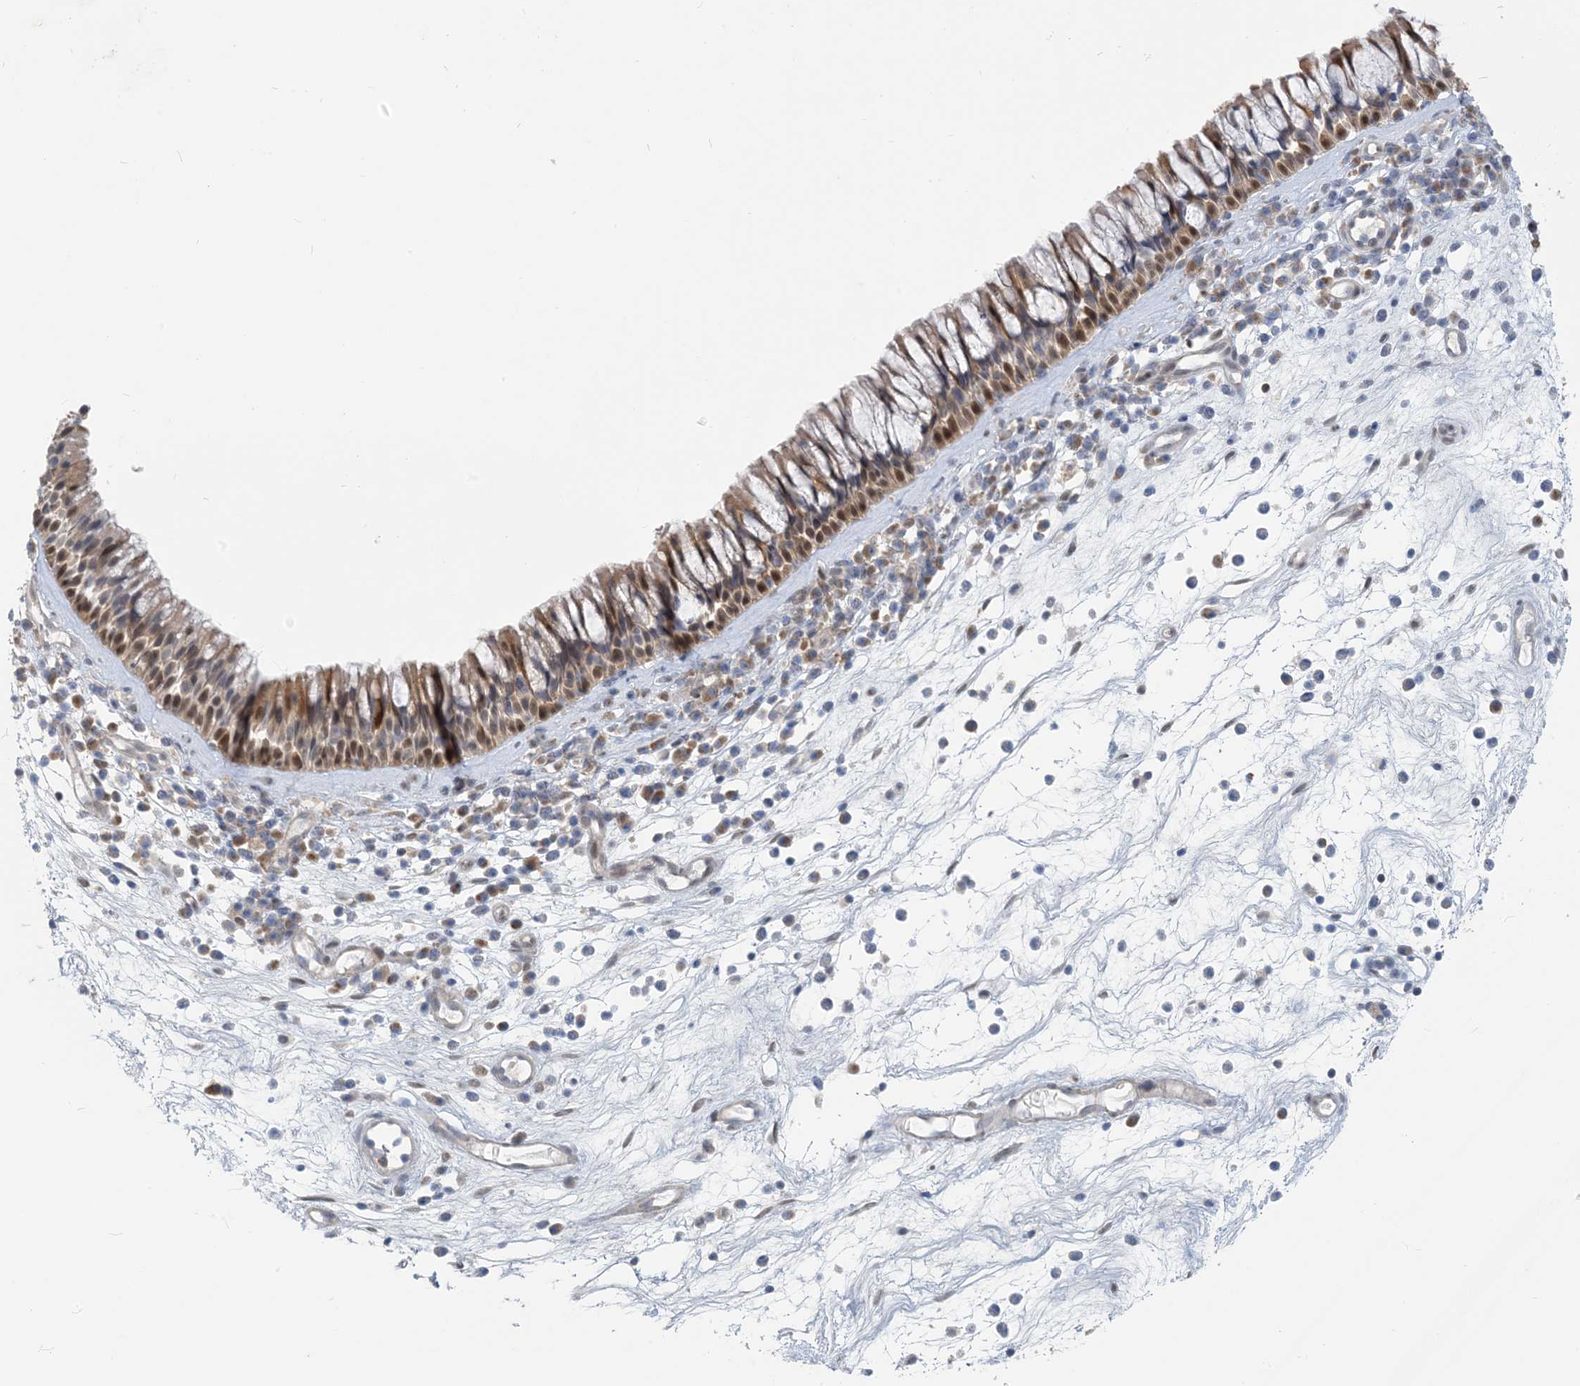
{"staining": {"intensity": "moderate", "quantity": ">75%", "location": "cytoplasmic/membranous,nuclear"}, "tissue": "nasopharynx", "cell_type": "Respiratory epithelial cells", "image_type": "normal", "snomed": [{"axis": "morphology", "description": "Normal tissue, NOS"}, {"axis": "morphology", "description": "Inflammation, NOS"}, {"axis": "morphology", "description": "Malignant melanoma, Metastatic site"}, {"axis": "topography", "description": "Nasopharynx"}], "caption": "The histopathology image demonstrates staining of unremarkable nasopharynx, revealing moderate cytoplasmic/membranous,nuclear protein positivity (brown color) within respiratory epithelial cells.", "gene": "ZC3H12A", "patient": {"sex": "male", "age": 70}}